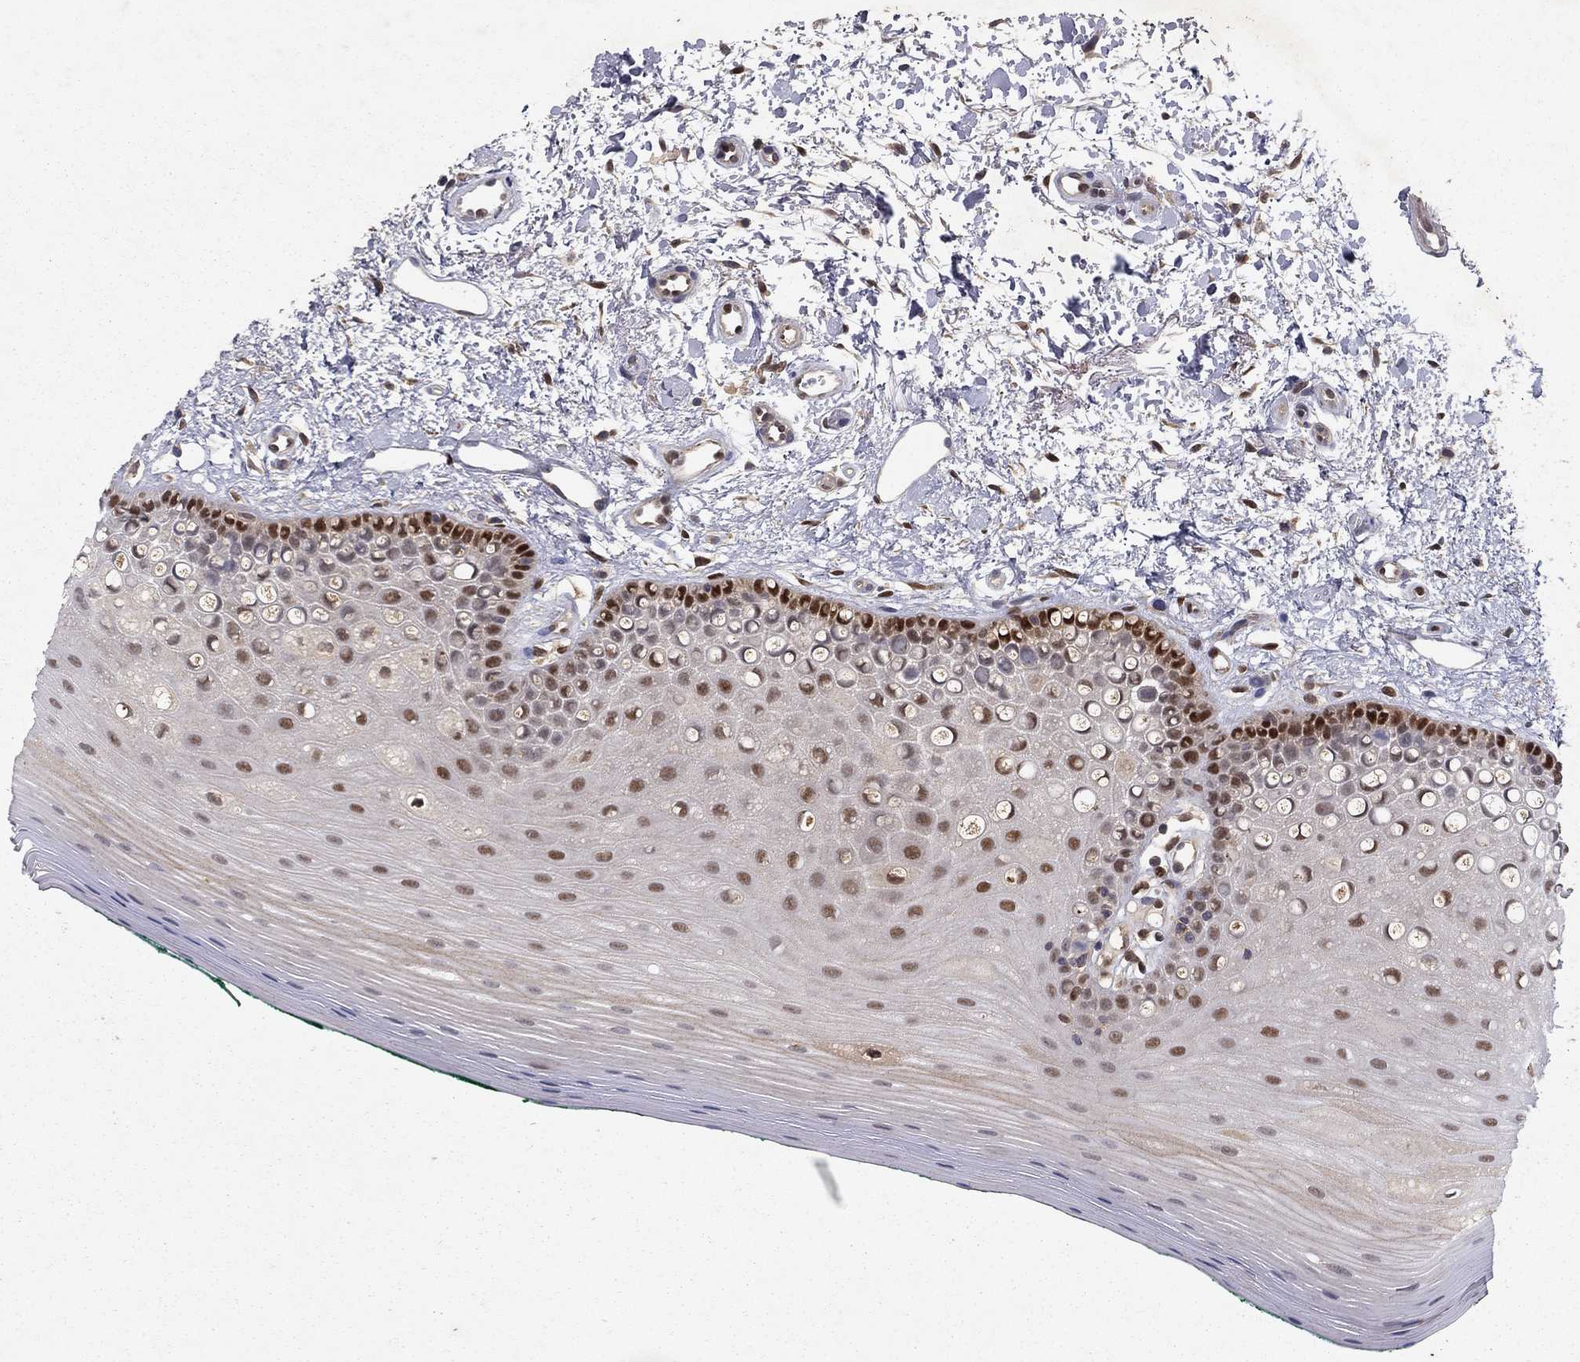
{"staining": {"intensity": "strong", "quantity": "<25%", "location": "nuclear"}, "tissue": "oral mucosa", "cell_type": "Squamous epithelial cells", "image_type": "normal", "snomed": [{"axis": "morphology", "description": "Normal tissue, NOS"}, {"axis": "topography", "description": "Oral tissue"}], "caption": "DAB (3,3'-diaminobenzidine) immunohistochemical staining of unremarkable human oral mucosa displays strong nuclear protein positivity in about <25% of squamous epithelial cells.", "gene": "CRTC1", "patient": {"sex": "female", "age": 78}}